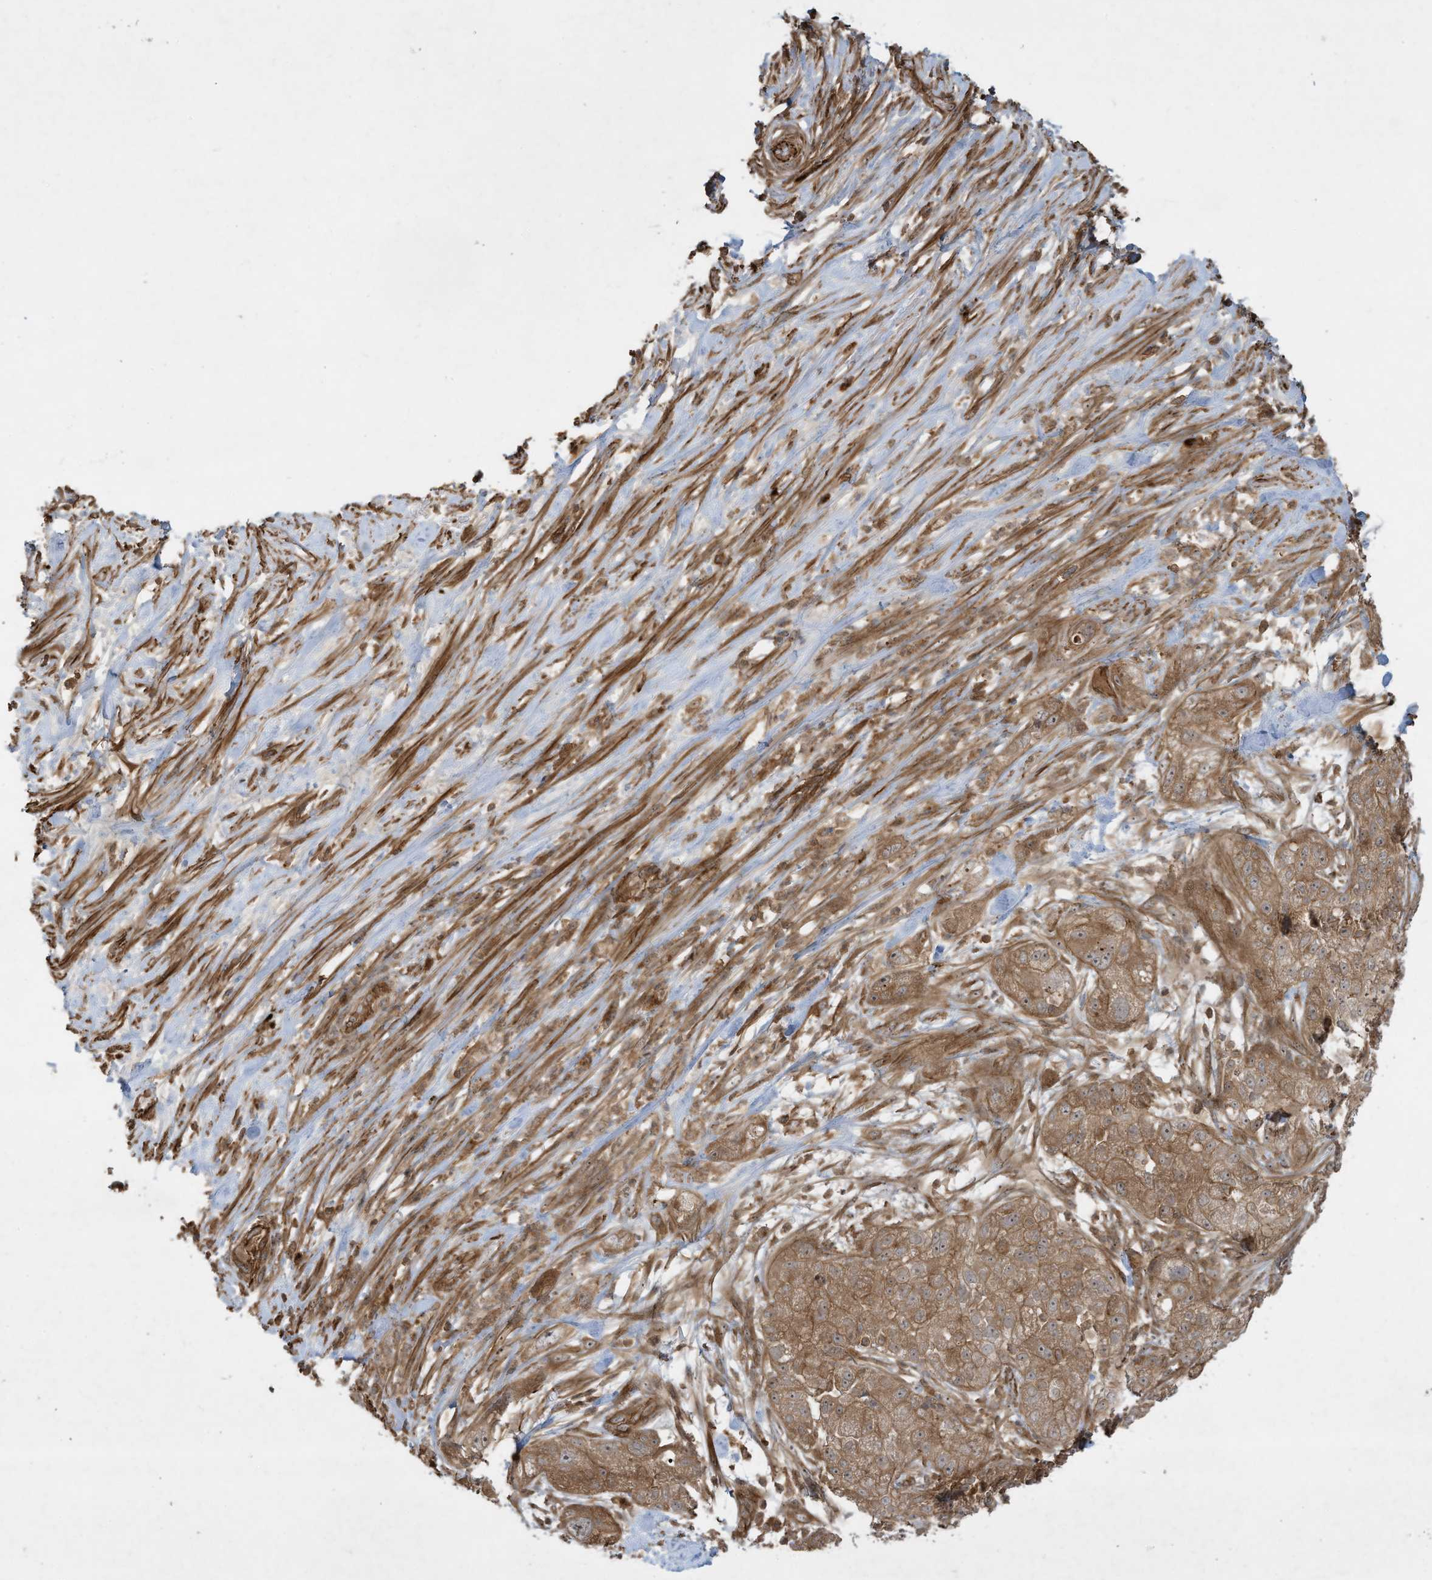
{"staining": {"intensity": "moderate", "quantity": ">75%", "location": "cytoplasmic/membranous"}, "tissue": "pancreatic cancer", "cell_type": "Tumor cells", "image_type": "cancer", "snomed": [{"axis": "morphology", "description": "Adenocarcinoma, NOS"}, {"axis": "topography", "description": "Pancreas"}], "caption": "A high-resolution image shows IHC staining of pancreatic cancer, which displays moderate cytoplasmic/membranous expression in about >75% of tumor cells.", "gene": "DDIT4", "patient": {"sex": "female", "age": 78}}